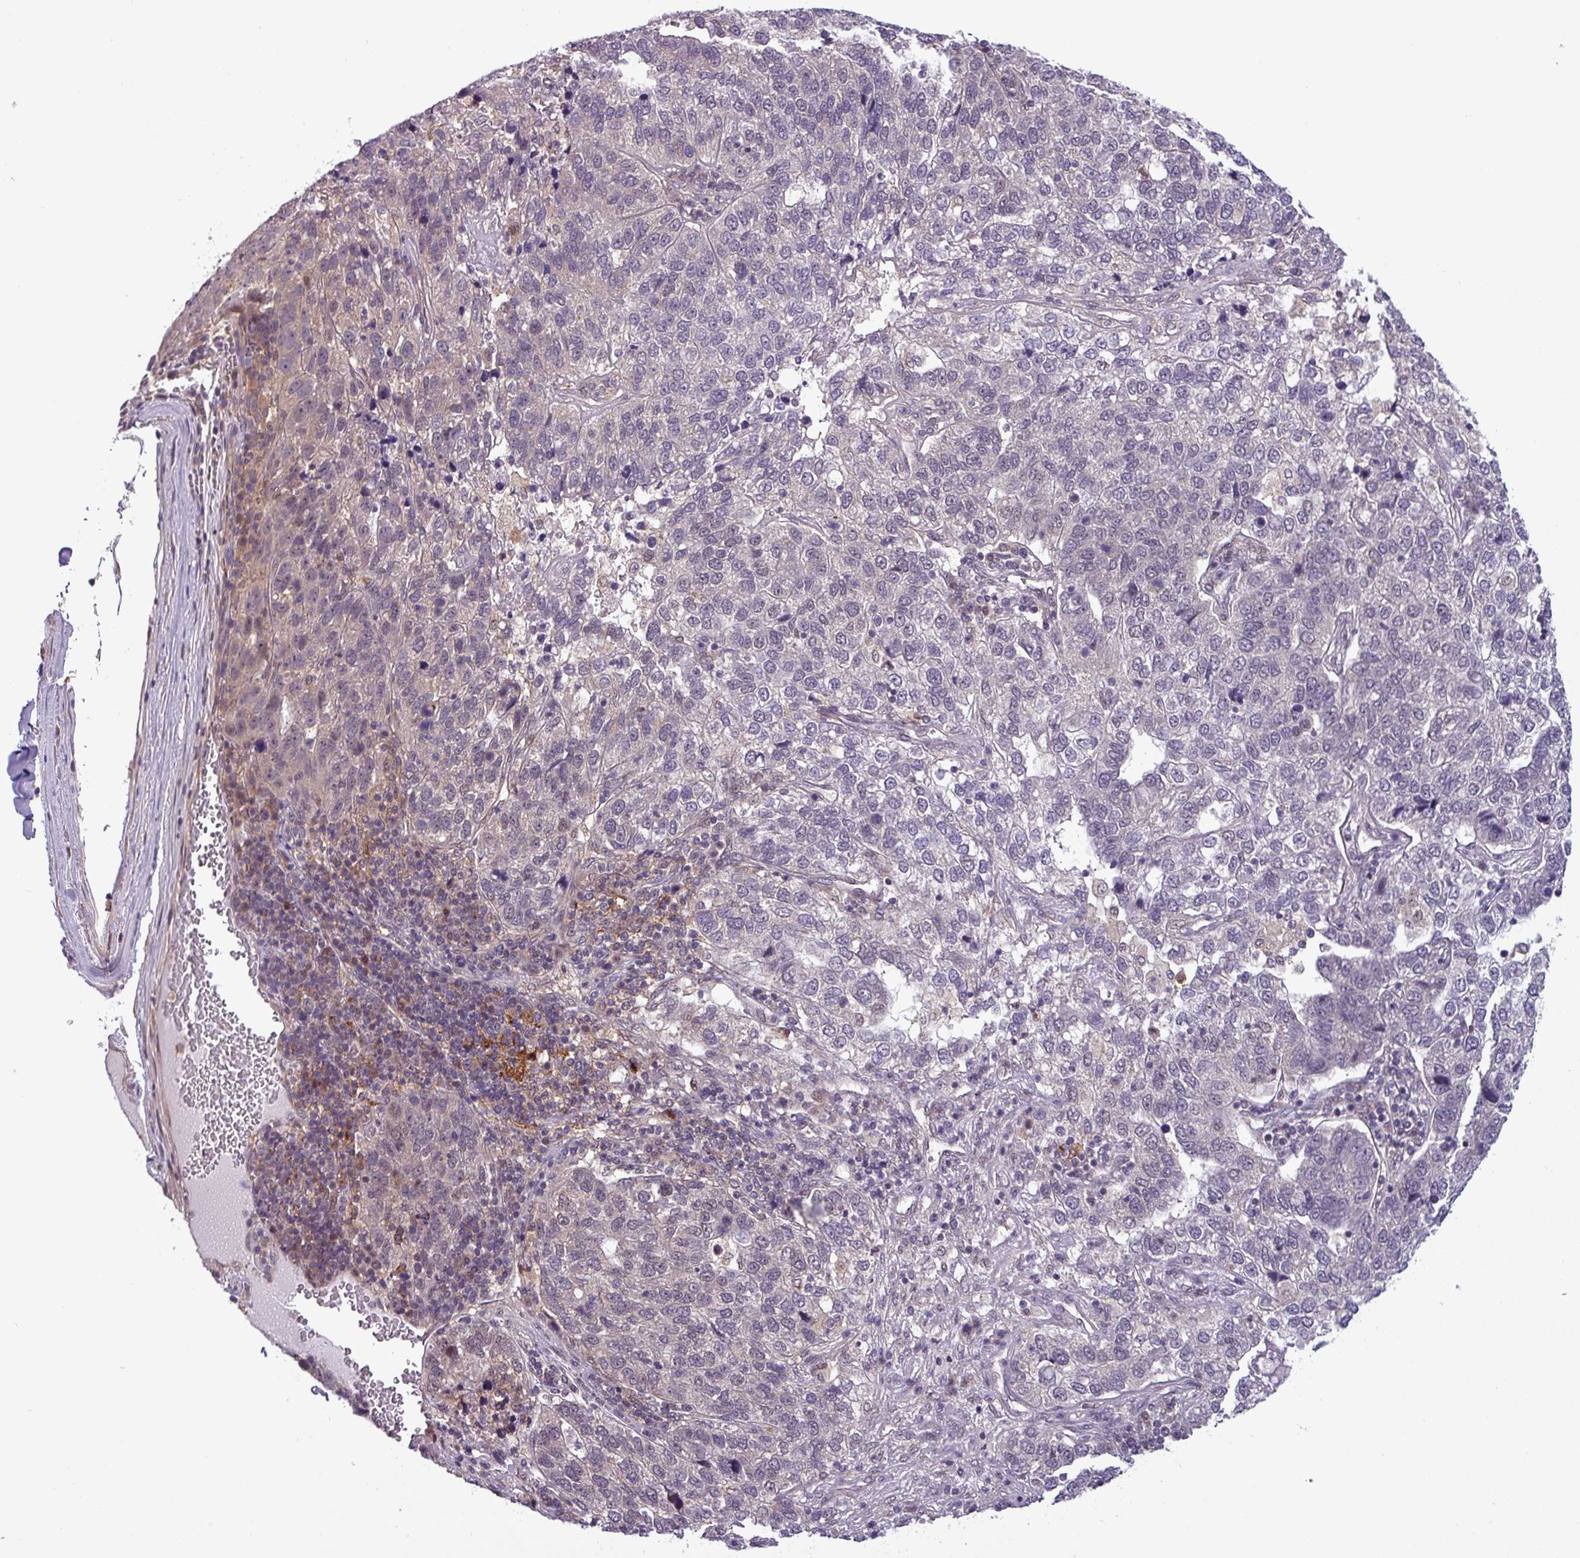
{"staining": {"intensity": "negative", "quantity": "none", "location": "none"}, "tissue": "pancreatic cancer", "cell_type": "Tumor cells", "image_type": "cancer", "snomed": [{"axis": "morphology", "description": "Adenocarcinoma, NOS"}, {"axis": "topography", "description": "Pancreas"}], "caption": "A high-resolution histopathology image shows immunohistochemistry (IHC) staining of adenocarcinoma (pancreatic), which exhibits no significant expression in tumor cells. The staining was performed using DAB (3,3'-diaminobenzidine) to visualize the protein expression in brown, while the nuclei were stained in blue with hematoxylin (Magnification: 20x).", "gene": "NPFFR1", "patient": {"sex": "female", "age": 61}}